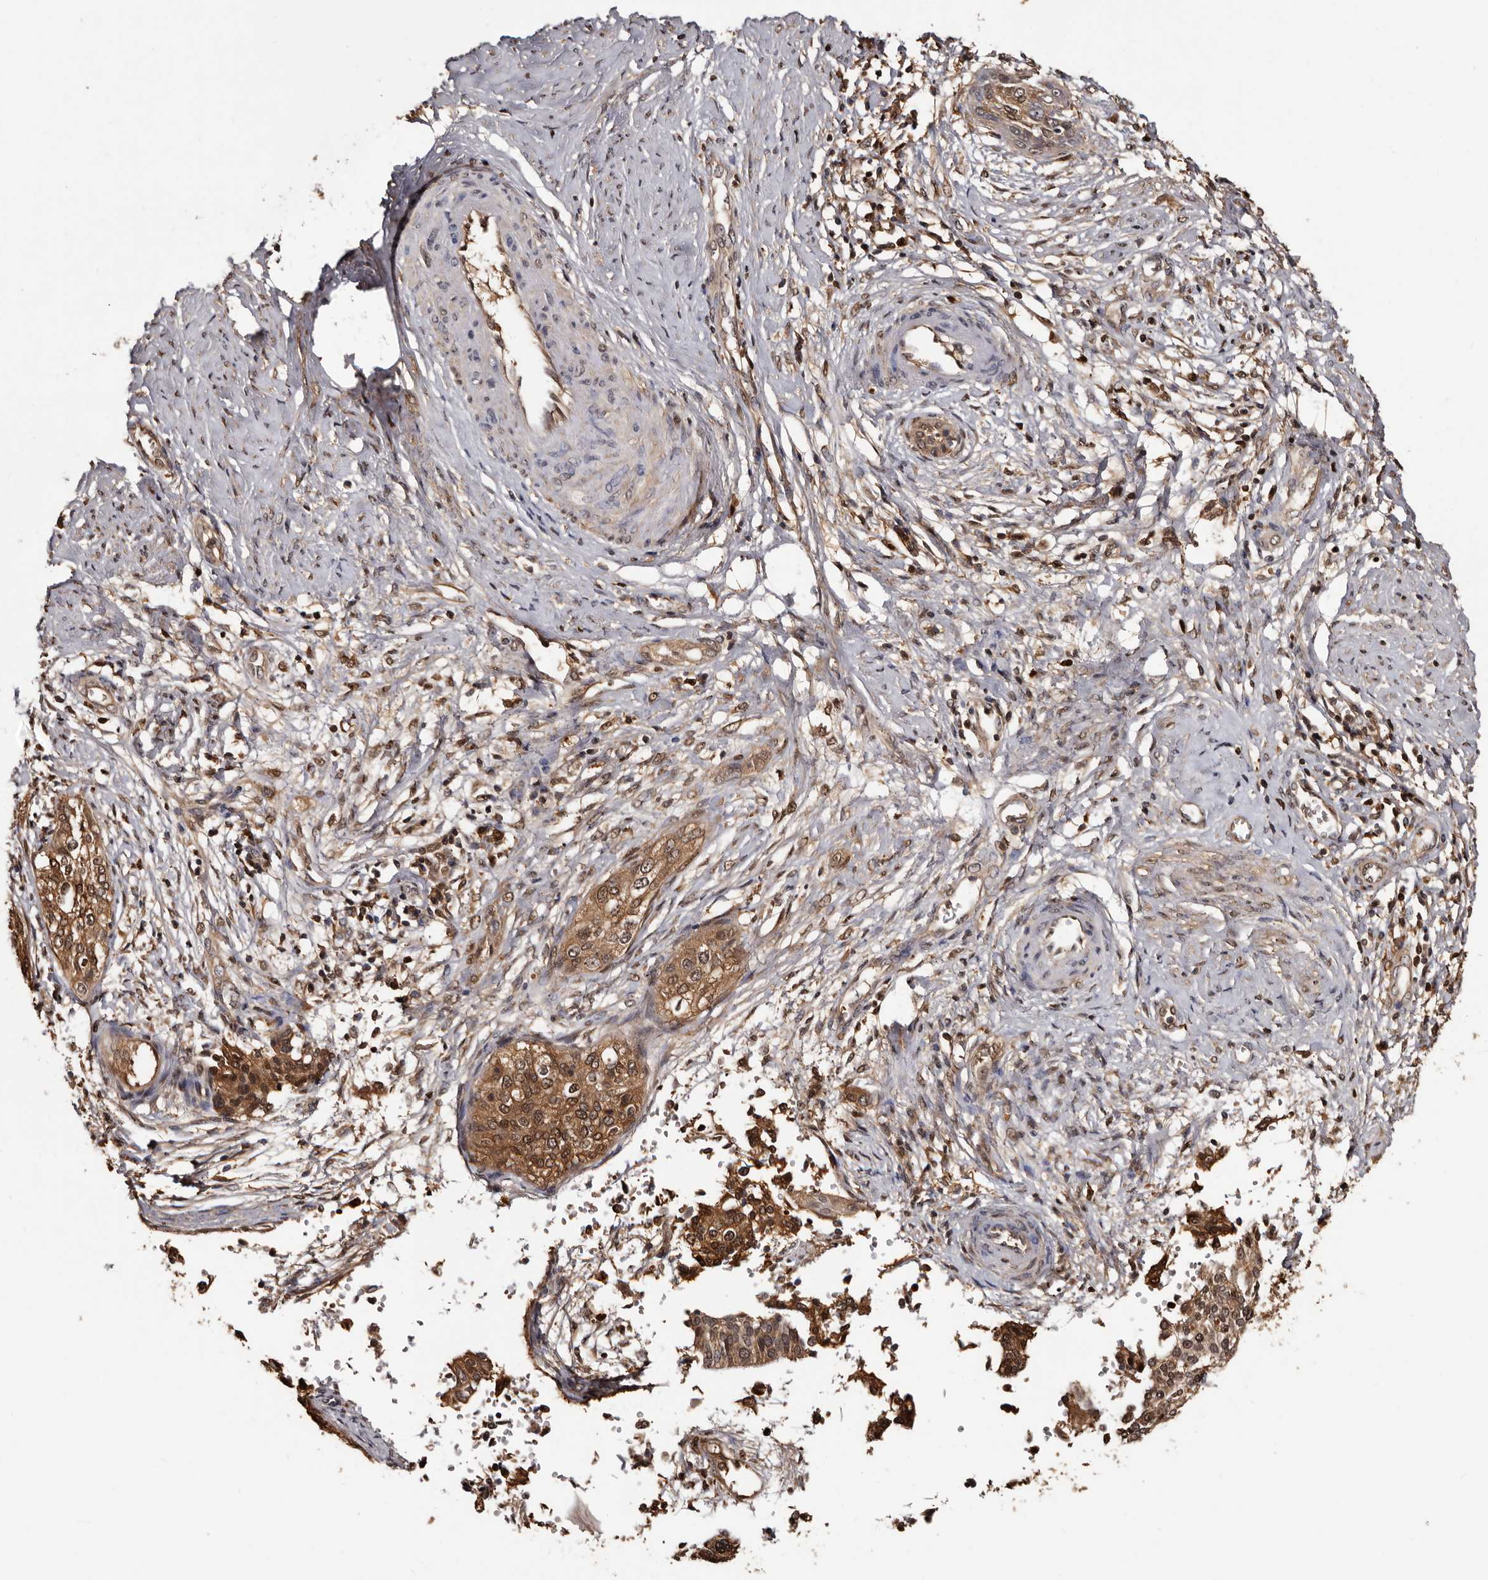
{"staining": {"intensity": "moderate", "quantity": ">75%", "location": "cytoplasmic/membranous,nuclear"}, "tissue": "cervical cancer", "cell_type": "Tumor cells", "image_type": "cancer", "snomed": [{"axis": "morphology", "description": "Squamous cell carcinoma, NOS"}, {"axis": "topography", "description": "Cervix"}], "caption": "High-magnification brightfield microscopy of cervical squamous cell carcinoma stained with DAB (brown) and counterstained with hematoxylin (blue). tumor cells exhibit moderate cytoplasmic/membranous and nuclear staining is appreciated in approximately>75% of cells.", "gene": "DNPH1", "patient": {"sex": "female", "age": 37}}